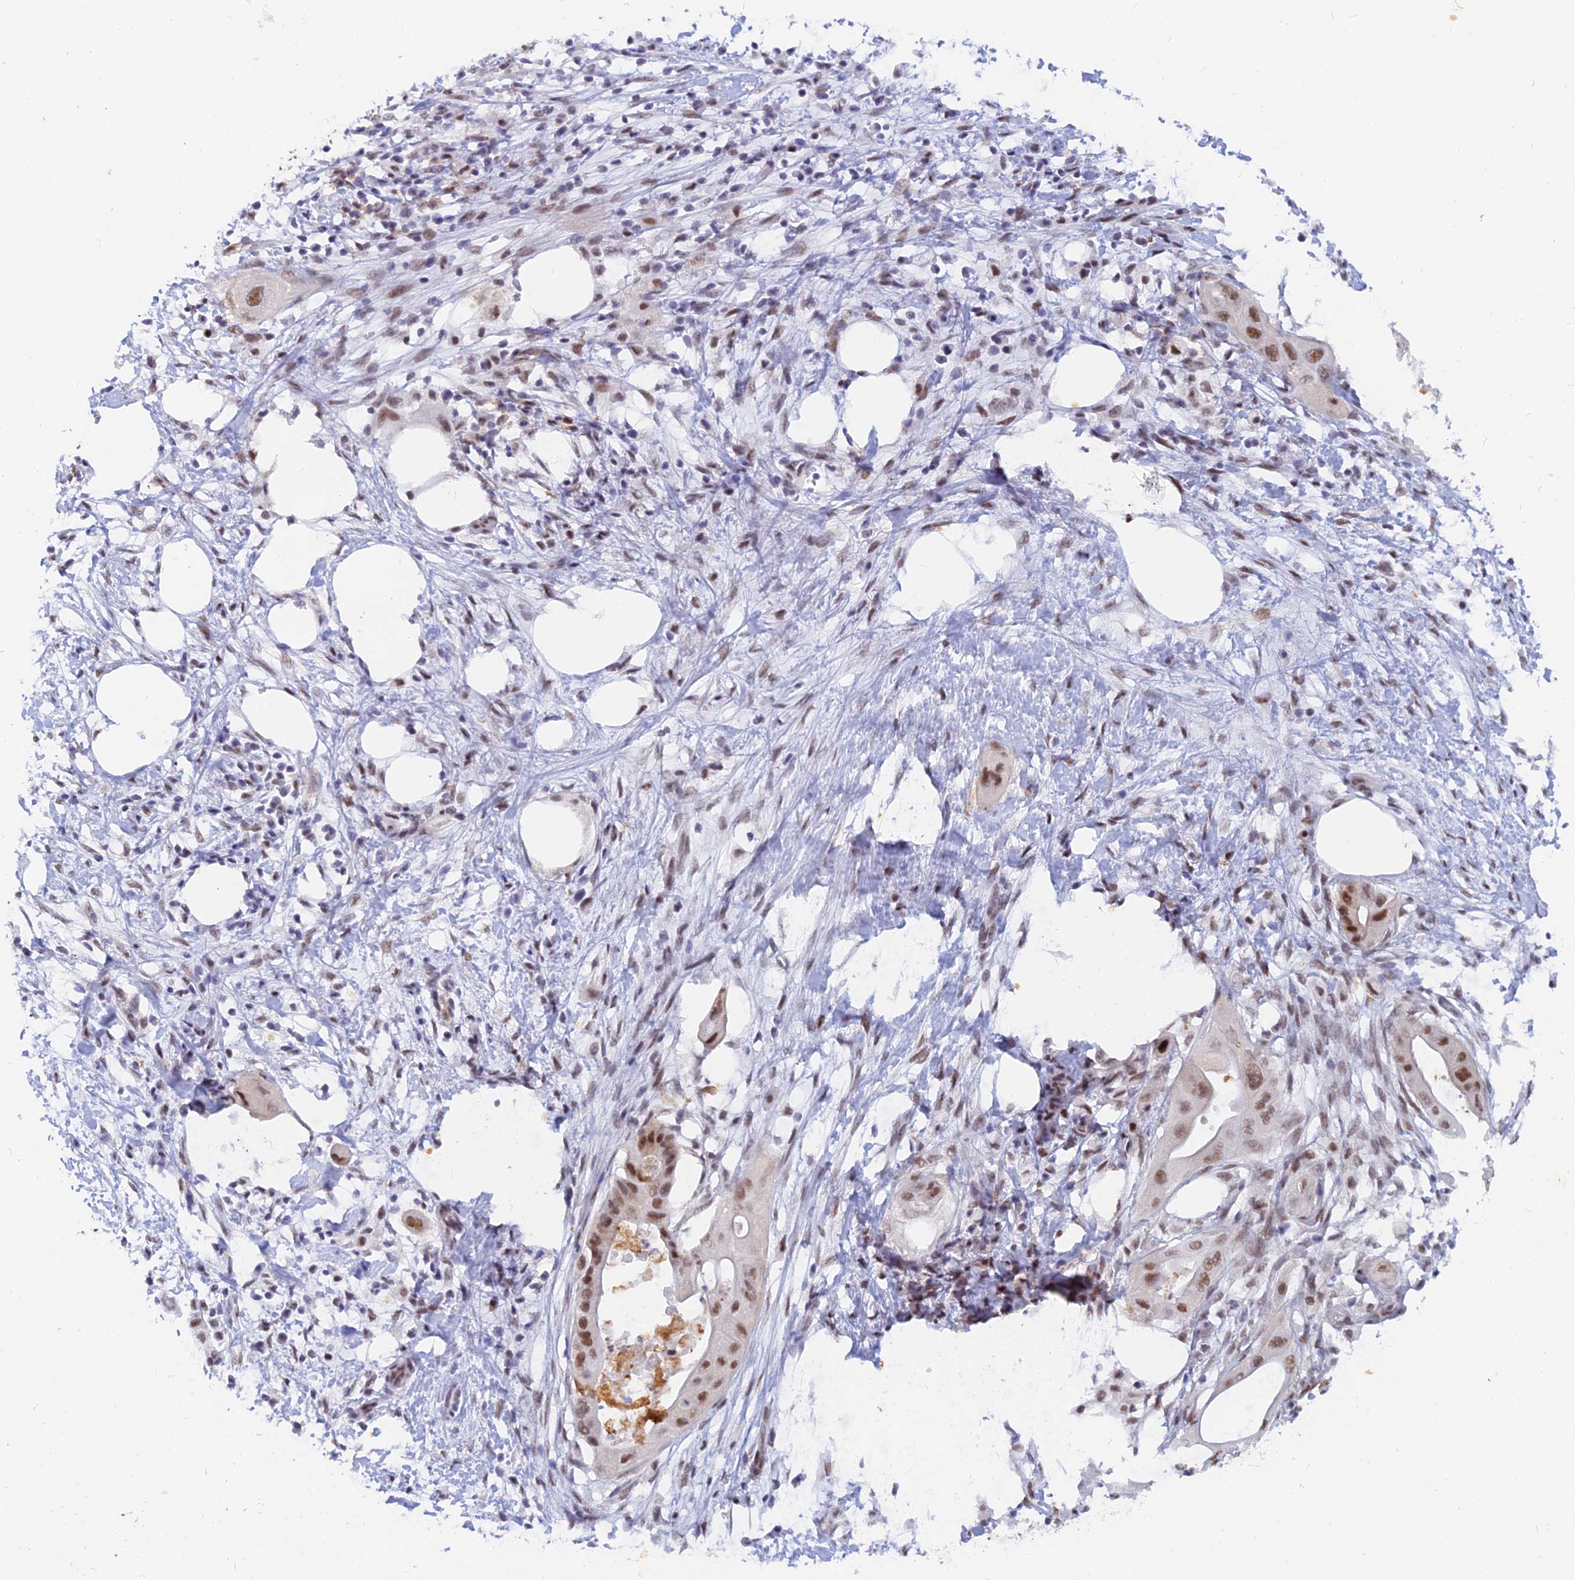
{"staining": {"intensity": "moderate", "quantity": ">75%", "location": "nuclear"}, "tissue": "pancreatic cancer", "cell_type": "Tumor cells", "image_type": "cancer", "snomed": [{"axis": "morphology", "description": "Adenocarcinoma, NOS"}, {"axis": "topography", "description": "Pancreas"}], "caption": "Immunohistochemistry photomicrograph of neoplastic tissue: human pancreatic cancer stained using immunohistochemistry (IHC) demonstrates medium levels of moderate protein expression localized specifically in the nuclear of tumor cells, appearing as a nuclear brown color.", "gene": "DPY30", "patient": {"sex": "male", "age": 68}}